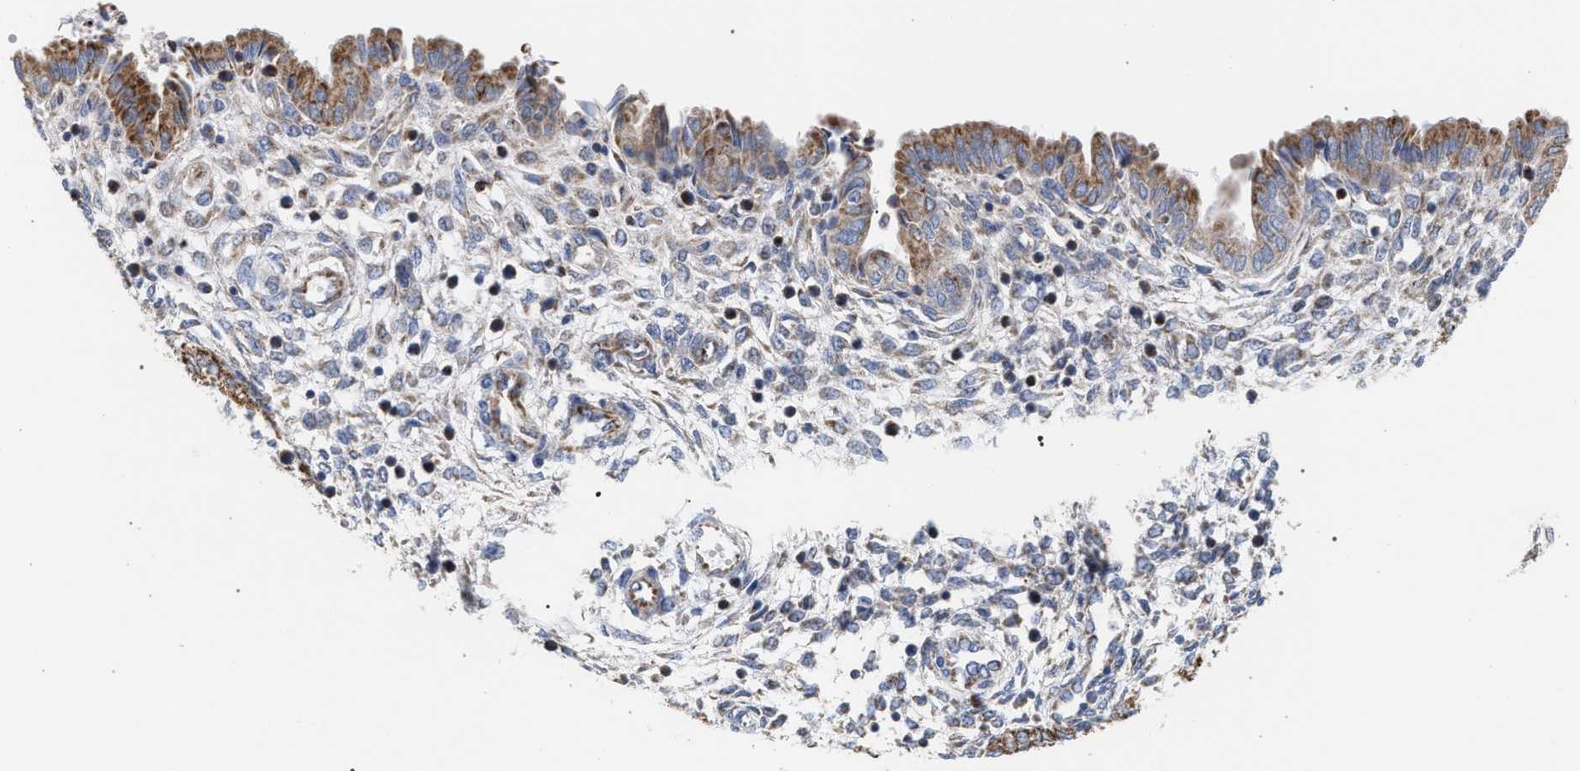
{"staining": {"intensity": "negative", "quantity": "none", "location": "none"}, "tissue": "endometrium", "cell_type": "Cells in endometrial stroma", "image_type": "normal", "snomed": [{"axis": "morphology", "description": "Normal tissue, NOS"}, {"axis": "topography", "description": "Endometrium"}], "caption": "A micrograph of human endometrium is negative for staining in cells in endometrial stroma. (DAB immunohistochemistry visualized using brightfield microscopy, high magnification).", "gene": "ECI2", "patient": {"sex": "female", "age": 33}}